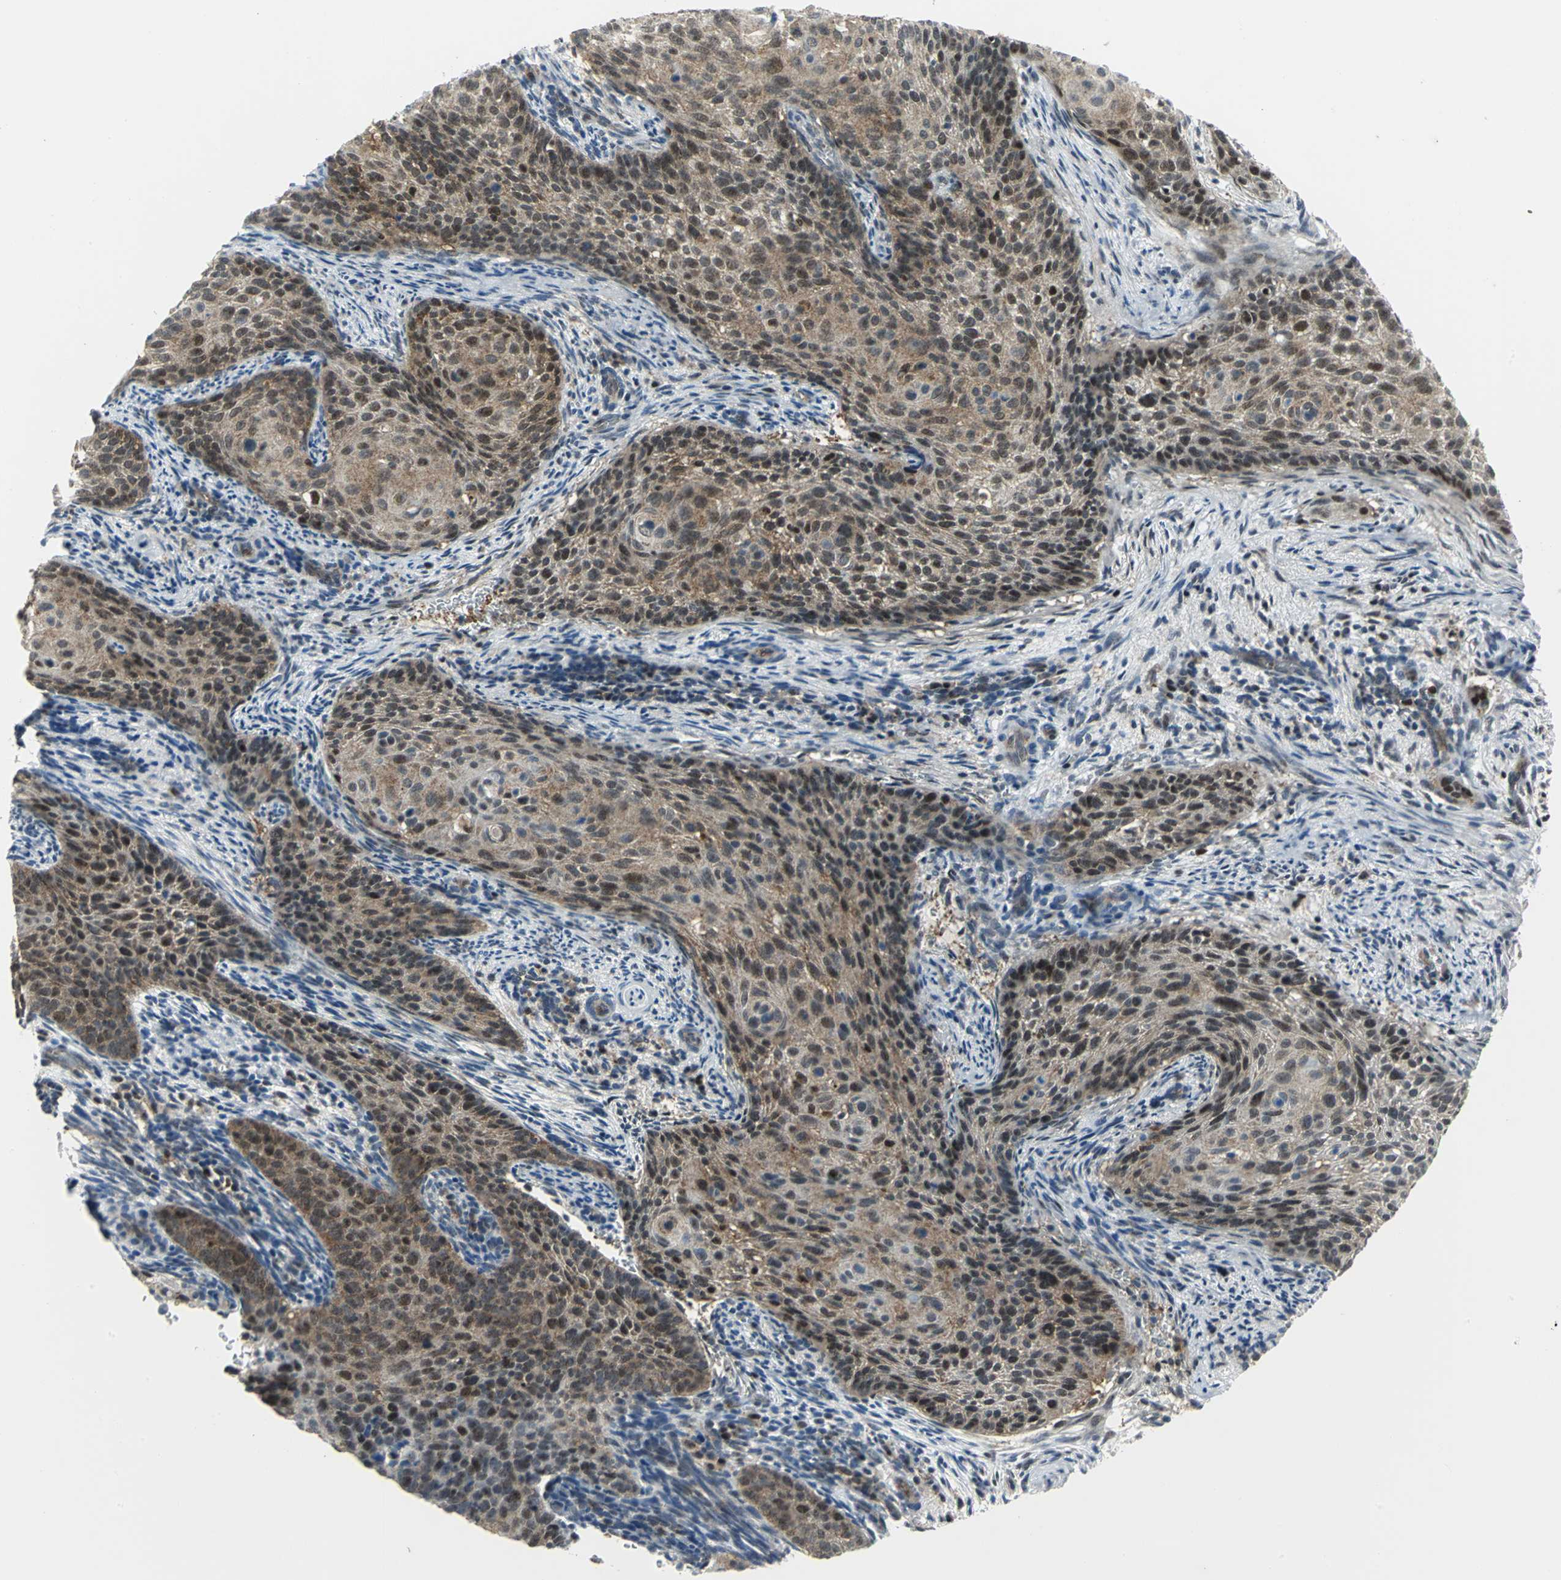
{"staining": {"intensity": "moderate", "quantity": "25%-75%", "location": "cytoplasmic/membranous,nuclear"}, "tissue": "cervical cancer", "cell_type": "Tumor cells", "image_type": "cancer", "snomed": [{"axis": "morphology", "description": "Squamous cell carcinoma, NOS"}, {"axis": "topography", "description": "Cervix"}], "caption": "High-power microscopy captured an immunohistochemistry image of cervical cancer (squamous cell carcinoma), revealing moderate cytoplasmic/membranous and nuclear expression in about 25%-75% of tumor cells.", "gene": "PSMA4", "patient": {"sex": "female", "age": 33}}